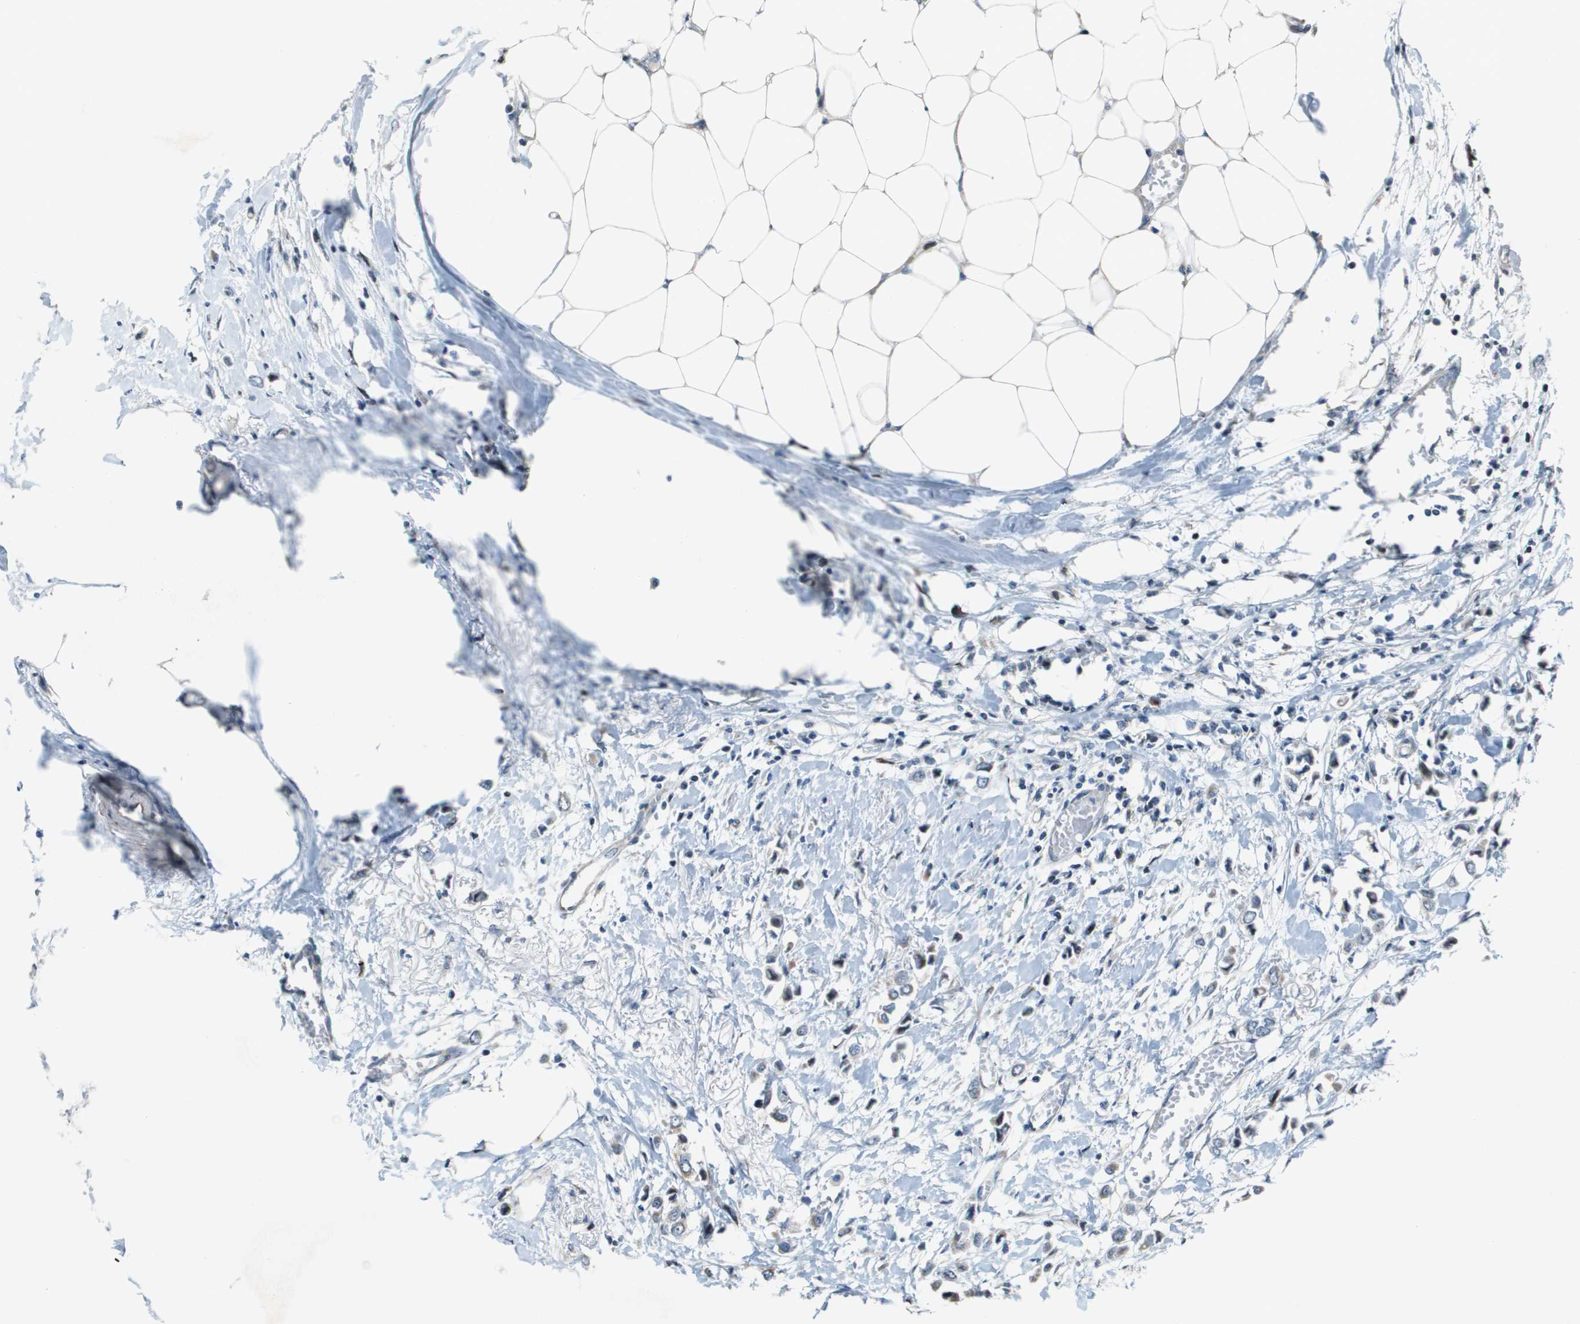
{"staining": {"intensity": "negative", "quantity": "none", "location": "none"}, "tissue": "breast cancer", "cell_type": "Tumor cells", "image_type": "cancer", "snomed": [{"axis": "morphology", "description": "Lobular carcinoma"}, {"axis": "topography", "description": "Breast"}], "caption": "This is a image of immunohistochemistry staining of breast cancer, which shows no staining in tumor cells.", "gene": "MGAT3", "patient": {"sex": "female", "age": 51}}